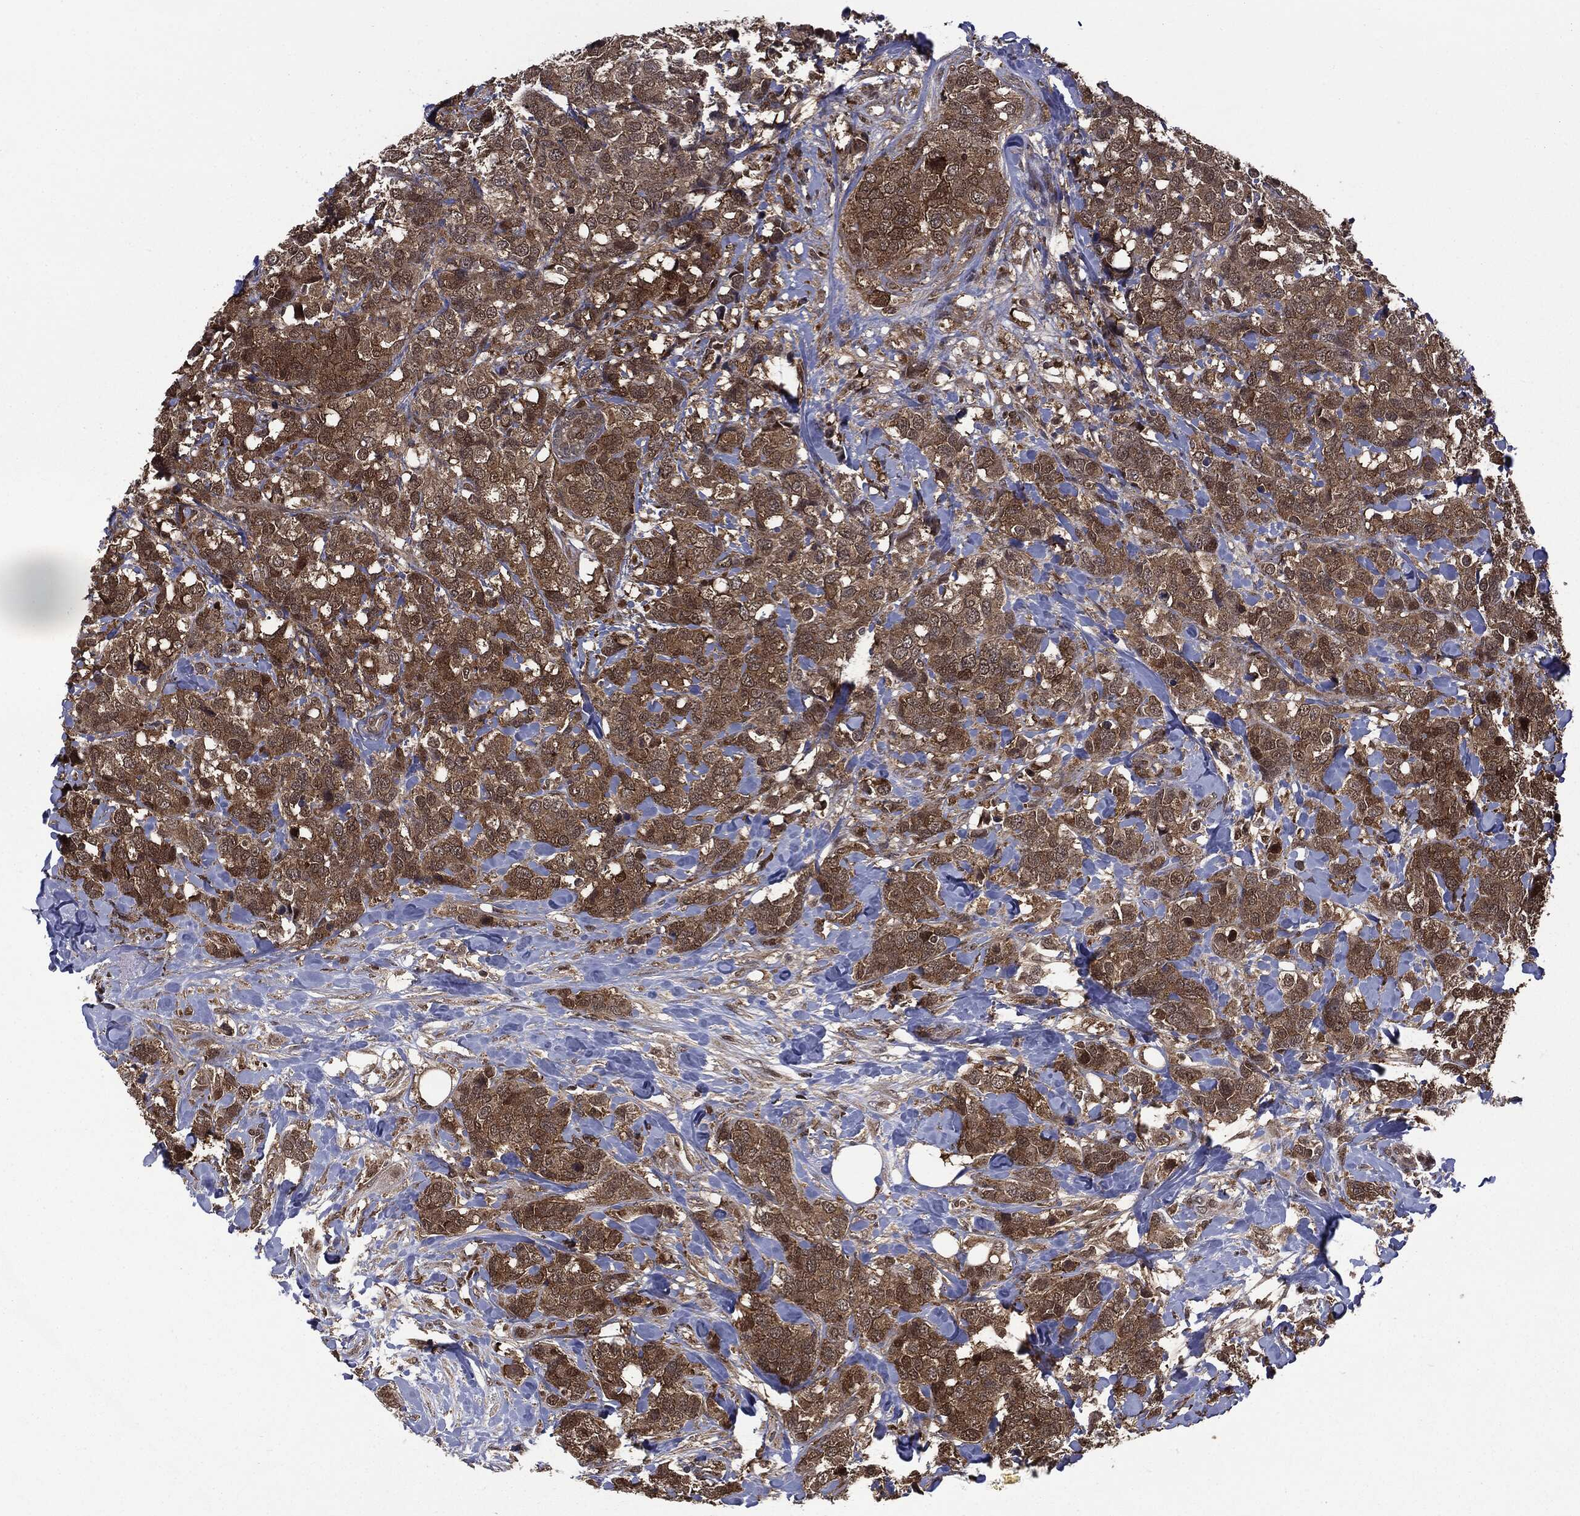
{"staining": {"intensity": "strong", "quantity": ">75%", "location": "cytoplasmic/membranous"}, "tissue": "breast cancer", "cell_type": "Tumor cells", "image_type": "cancer", "snomed": [{"axis": "morphology", "description": "Lobular carcinoma"}, {"axis": "topography", "description": "Breast"}], "caption": "Immunohistochemistry (IHC) (DAB) staining of breast cancer reveals strong cytoplasmic/membranous protein expression in approximately >75% of tumor cells.", "gene": "GPI", "patient": {"sex": "female", "age": 59}}